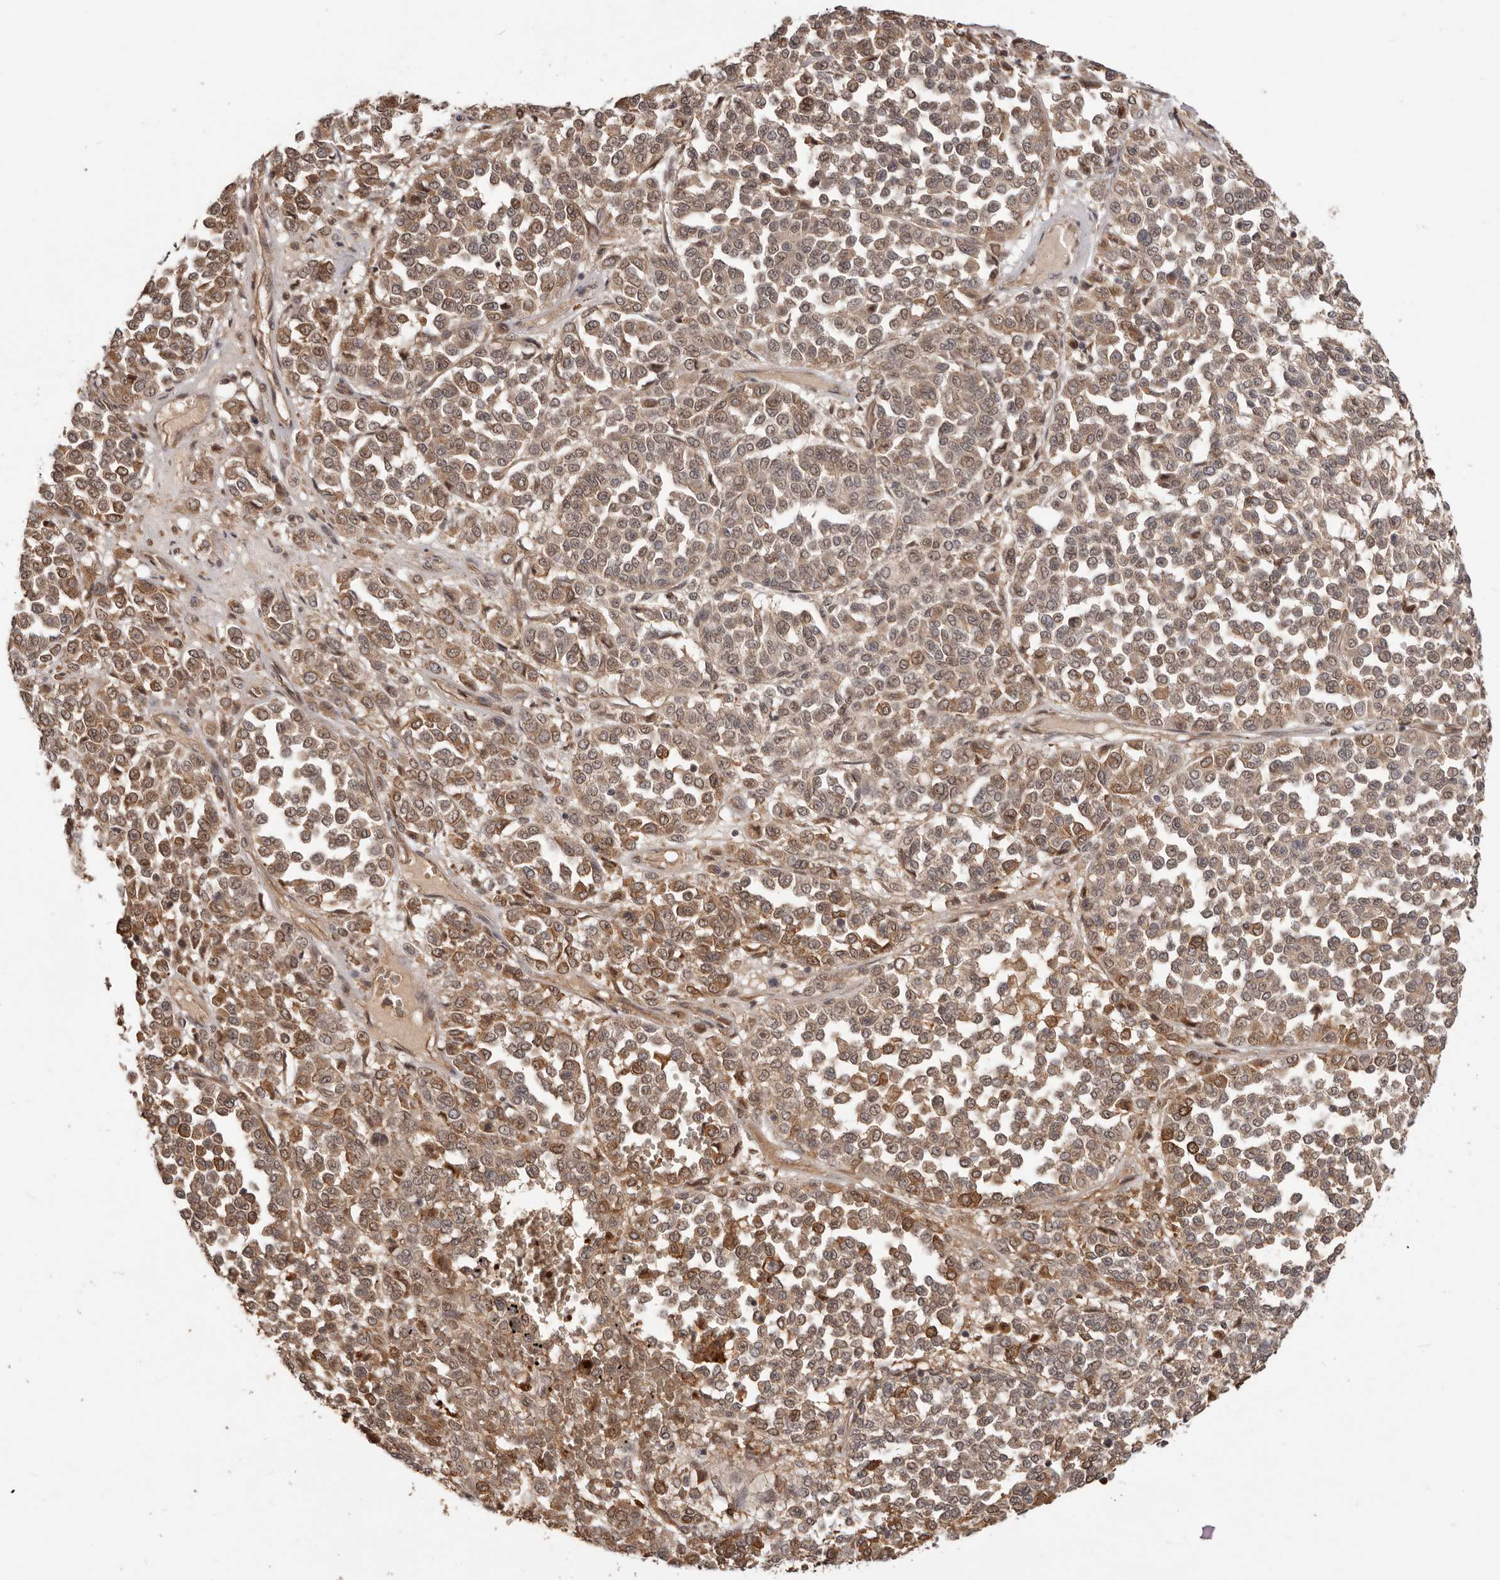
{"staining": {"intensity": "moderate", "quantity": ">75%", "location": "cytoplasmic/membranous,nuclear"}, "tissue": "melanoma", "cell_type": "Tumor cells", "image_type": "cancer", "snomed": [{"axis": "morphology", "description": "Malignant melanoma, Metastatic site"}, {"axis": "topography", "description": "Pancreas"}], "caption": "The immunohistochemical stain shows moderate cytoplasmic/membranous and nuclear expression in tumor cells of malignant melanoma (metastatic site) tissue.", "gene": "NCOA3", "patient": {"sex": "female", "age": 30}}